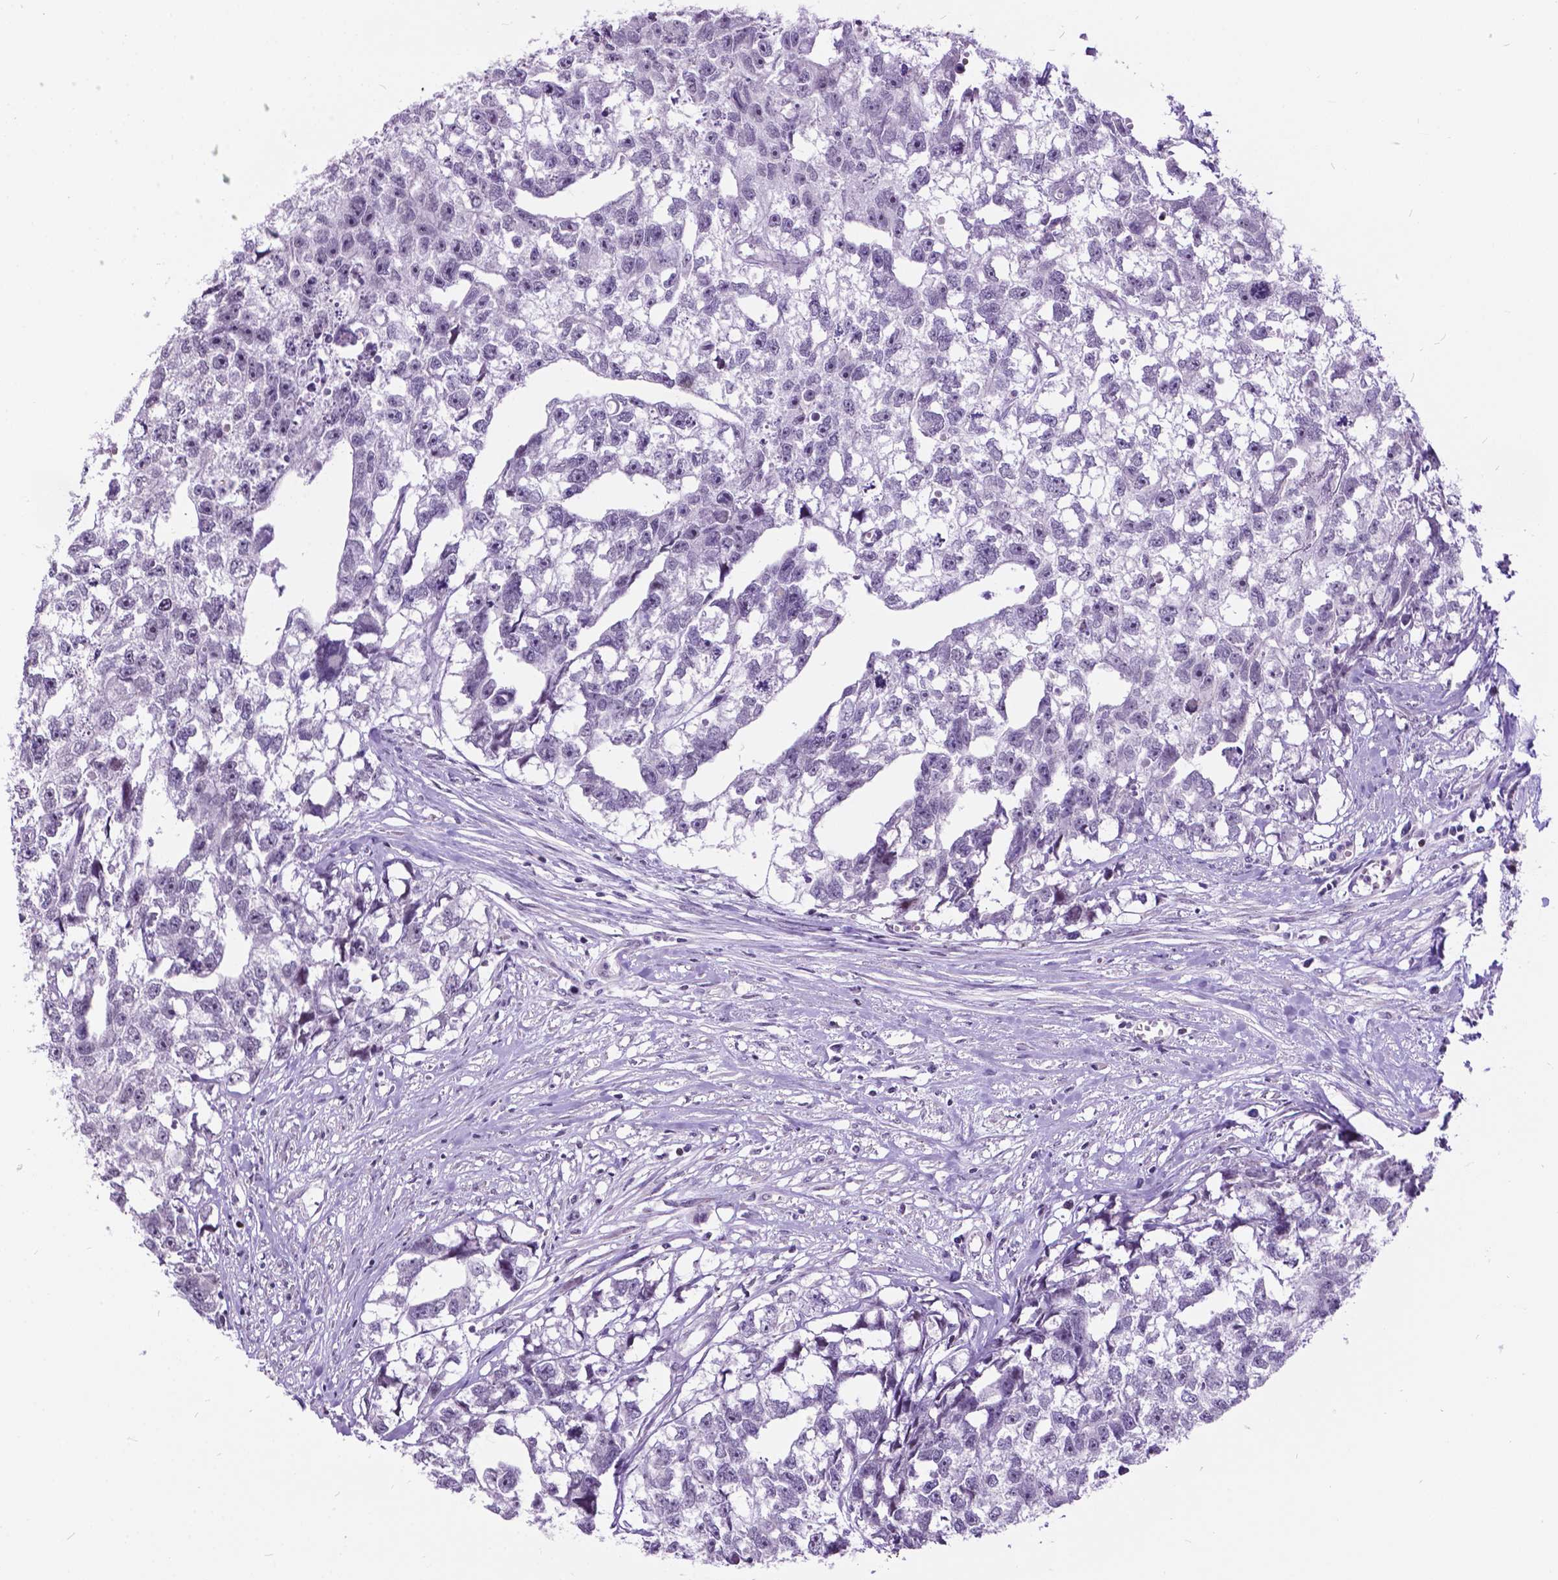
{"staining": {"intensity": "negative", "quantity": "none", "location": "none"}, "tissue": "testis cancer", "cell_type": "Tumor cells", "image_type": "cancer", "snomed": [{"axis": "morphology", "description": "Carcinoma, Embryonal, NOS"}, {"axis": "morphology", "description": "Teratoma, malignant, NOS"}, {"axis": "topography", "description": "Testis"}], "caption": "High magnification brightfield microscopy of embryonal carcinoma (testis) stained with DAB (brown) and counterstained with hematoxylin (blue): tumor cells show no significant expression. (DAB (3,3'-diaminobenzidine) immunohistochemistry (IHC) visualized using brightfield microscopy, high magnification).", "gene": "DPF3", "patient": {"sex": "male", "age": 44}}